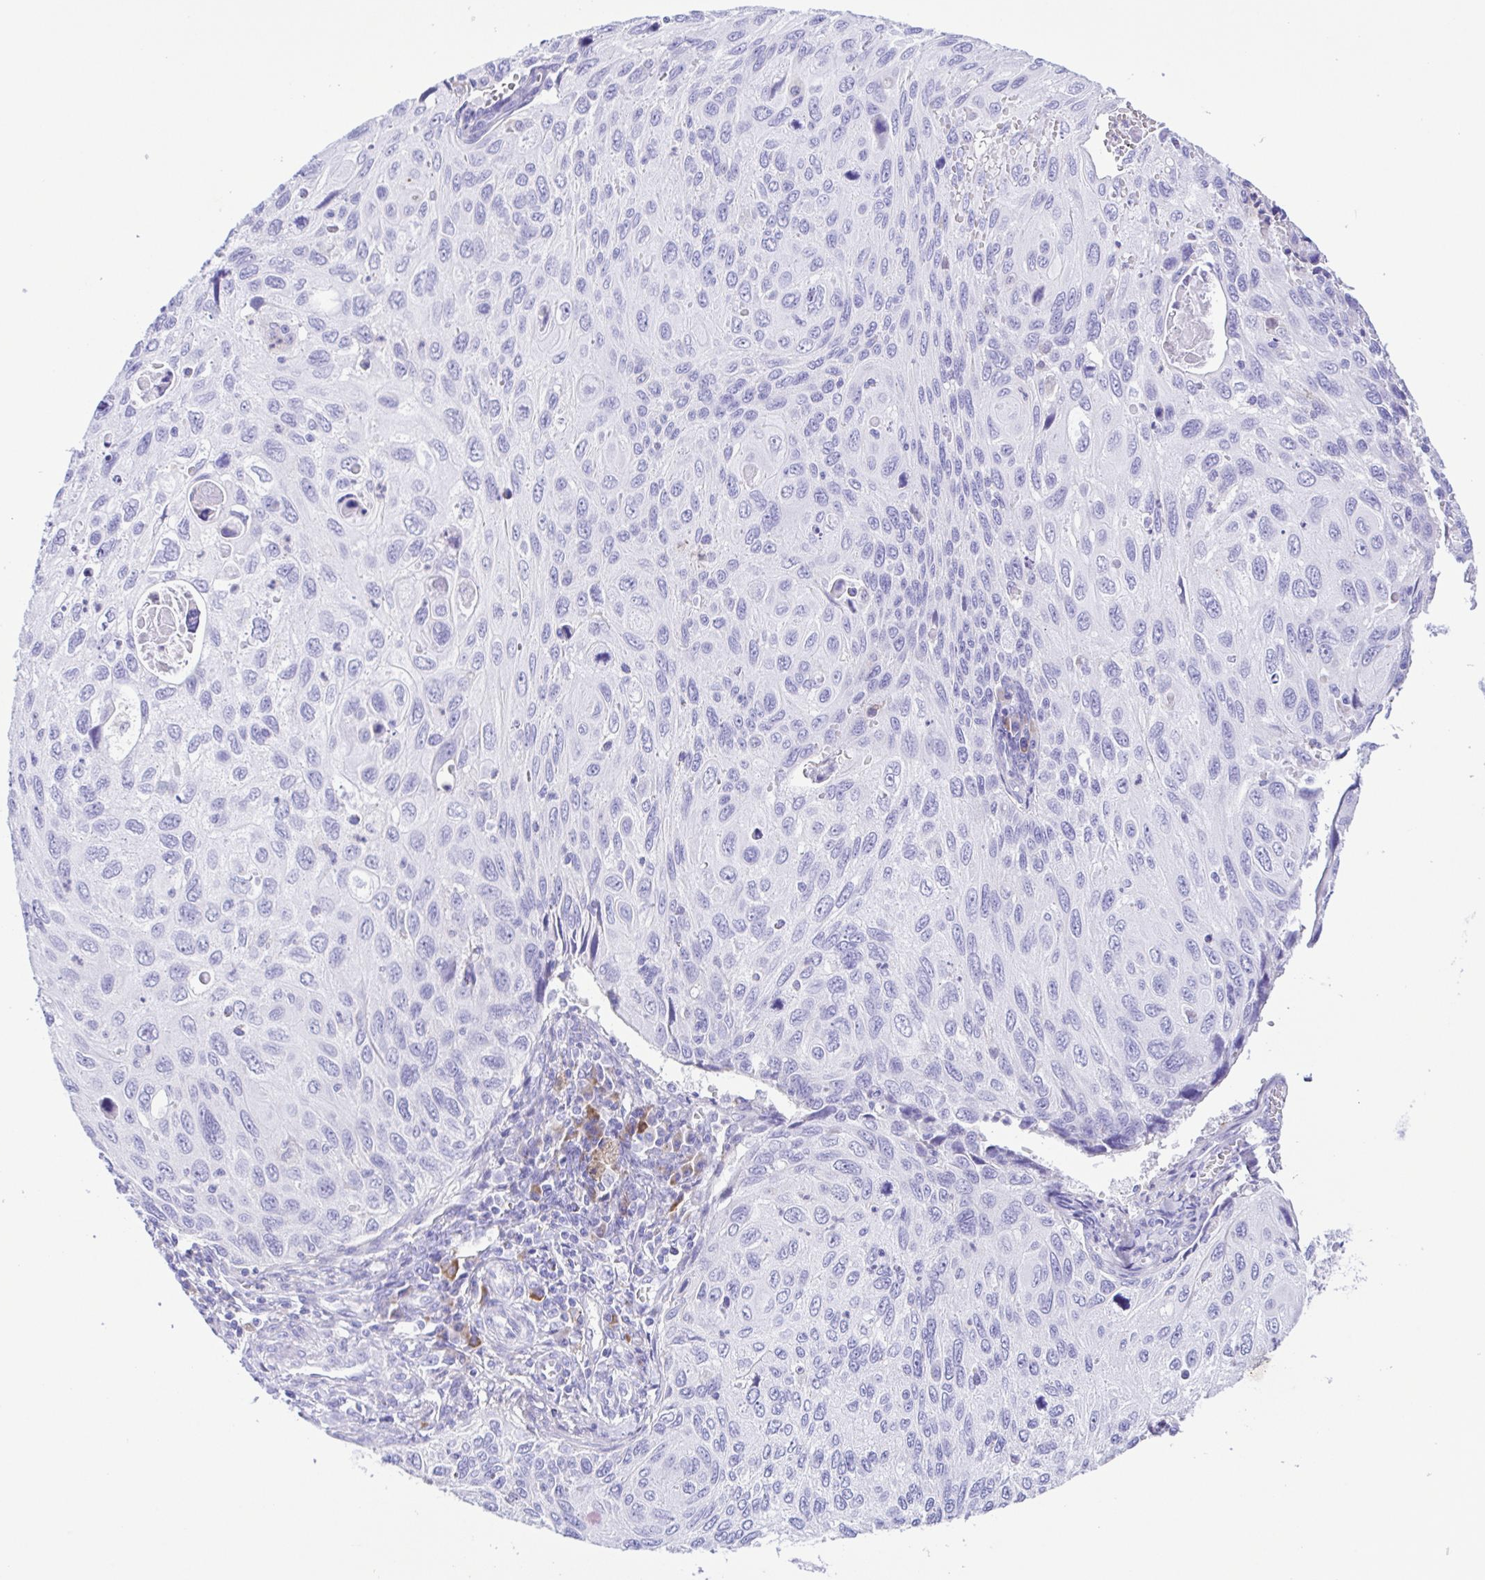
{"staining": {"intensity": "negative", "quantity": "none", "location": "none"}, "tissue": "cervical cancer", "cell_type": "Tumor cells", "image_type": "cancer", "snomed": [{"axis": "morphology", "description": "Squamous cell carcinoma, NOS"}, {"axis": "topography", "description": "Cervix"}], "caption": "Photomicrograph shows no protein positivity in tumor cells of squamous cell carcinoma (cervical) tissue.", "gene": "GPR17", "patient": {"sex": "female", "age": 70}}